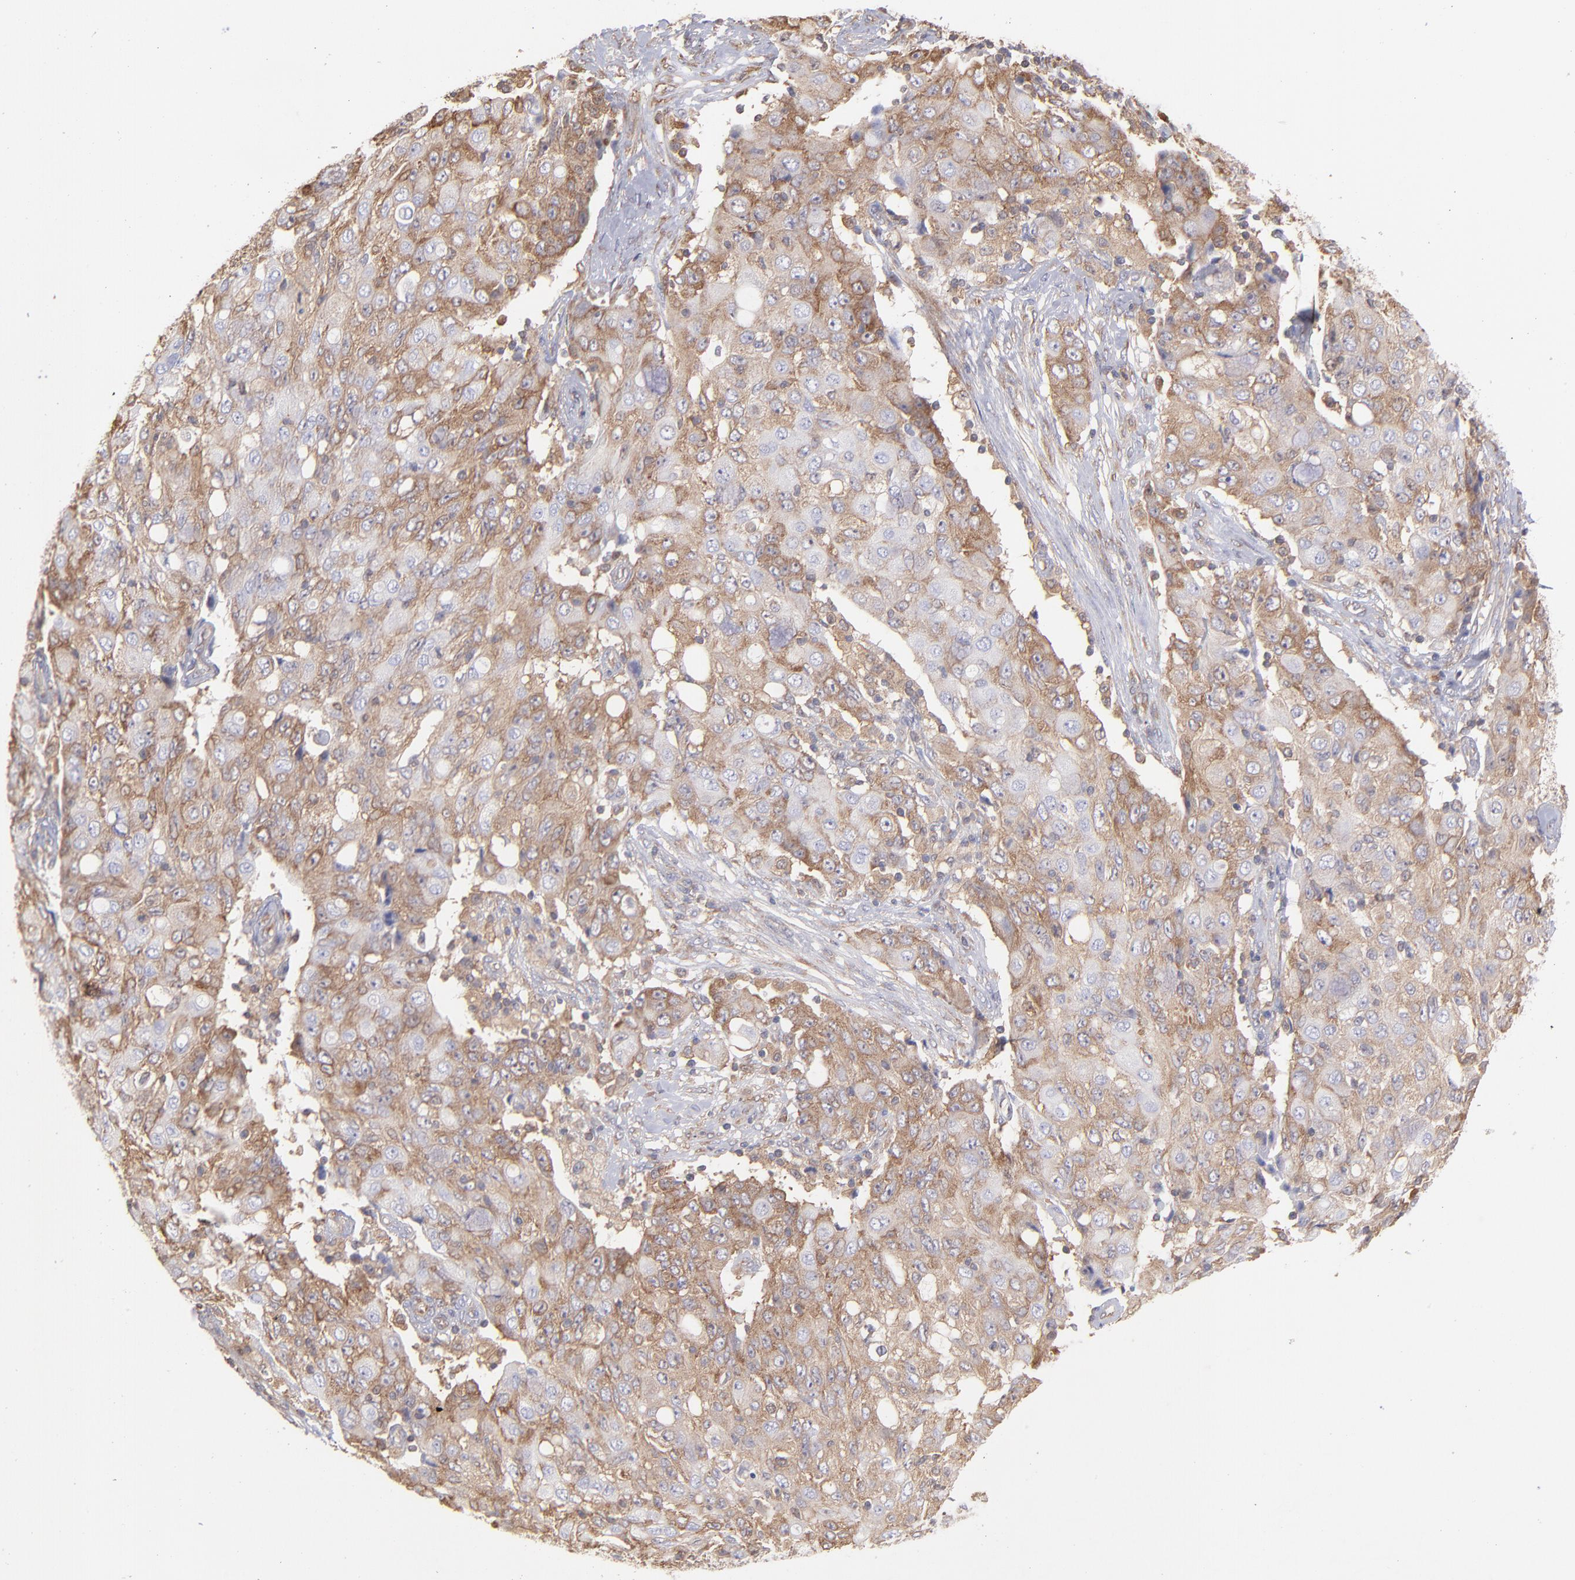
{"staining": {"intensity": "moderate", "quantity": ">75%", "location": "cytoplasmic/membranous"}, "tissue": "ovarian cancer", "cell_type": "Tumor cells", "image_type": "cancer", "snomed": [{"axis": "morphology", "description": "Carcinoma, endometroid"}, {"axis": "topography", "description": "Ovary"}], "caption": "Brown immunohistochemical staining in ovarian cancer (endometroid carcinoma) displays moderate cytoplasmic/membranous staining in about >75% of tumor cells. Using DAB (3,3'-diaminobenzidine) (brown) and hematoxylin (blue) stains, captured at high magnification using brightfield microscopy.", "gene": "MAPRE1", "patient": {"sex": "female", "age": 42}}